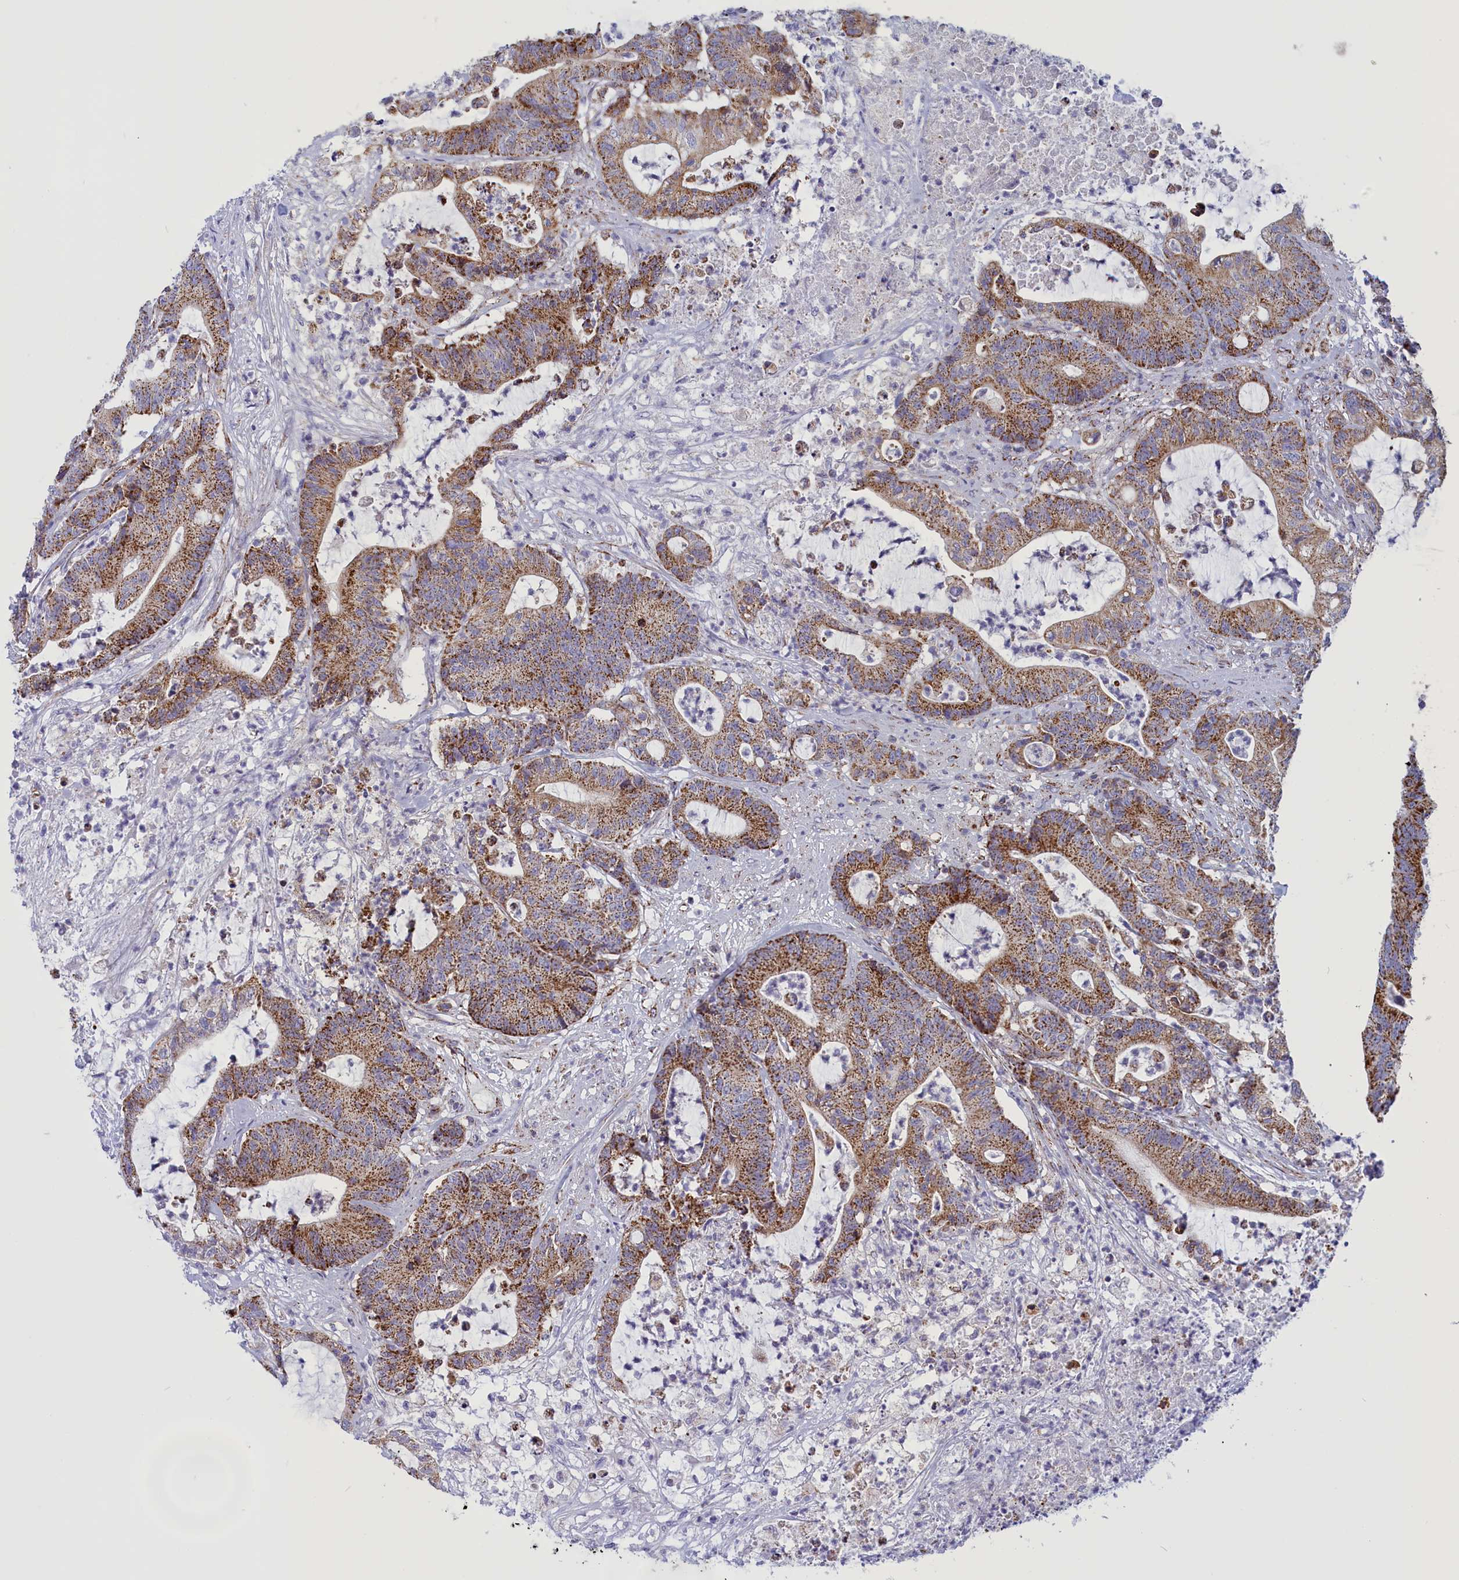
{"staining": {"intensity": "moderate", "quantity": ">75%", "location": "cytoplasmic/membranous"}, "tissue": "colorectal cancer", "cell_type": "Tumor cells", "image_type": "cancer", "snomed": [{"axis": "morphology", "description": "Adenocarcinoma, NOS"}, {"axis": "topography", "description": "Colon"}], "caption": "Immunohistochemical staining of human colorectal adenocarcinoma exhibits moderate cytoplasmic/membranous protein positivity in about >75% of tumor cells.", "gene": "ISOC2", "patient": {"sex": "female", "age": 84}}